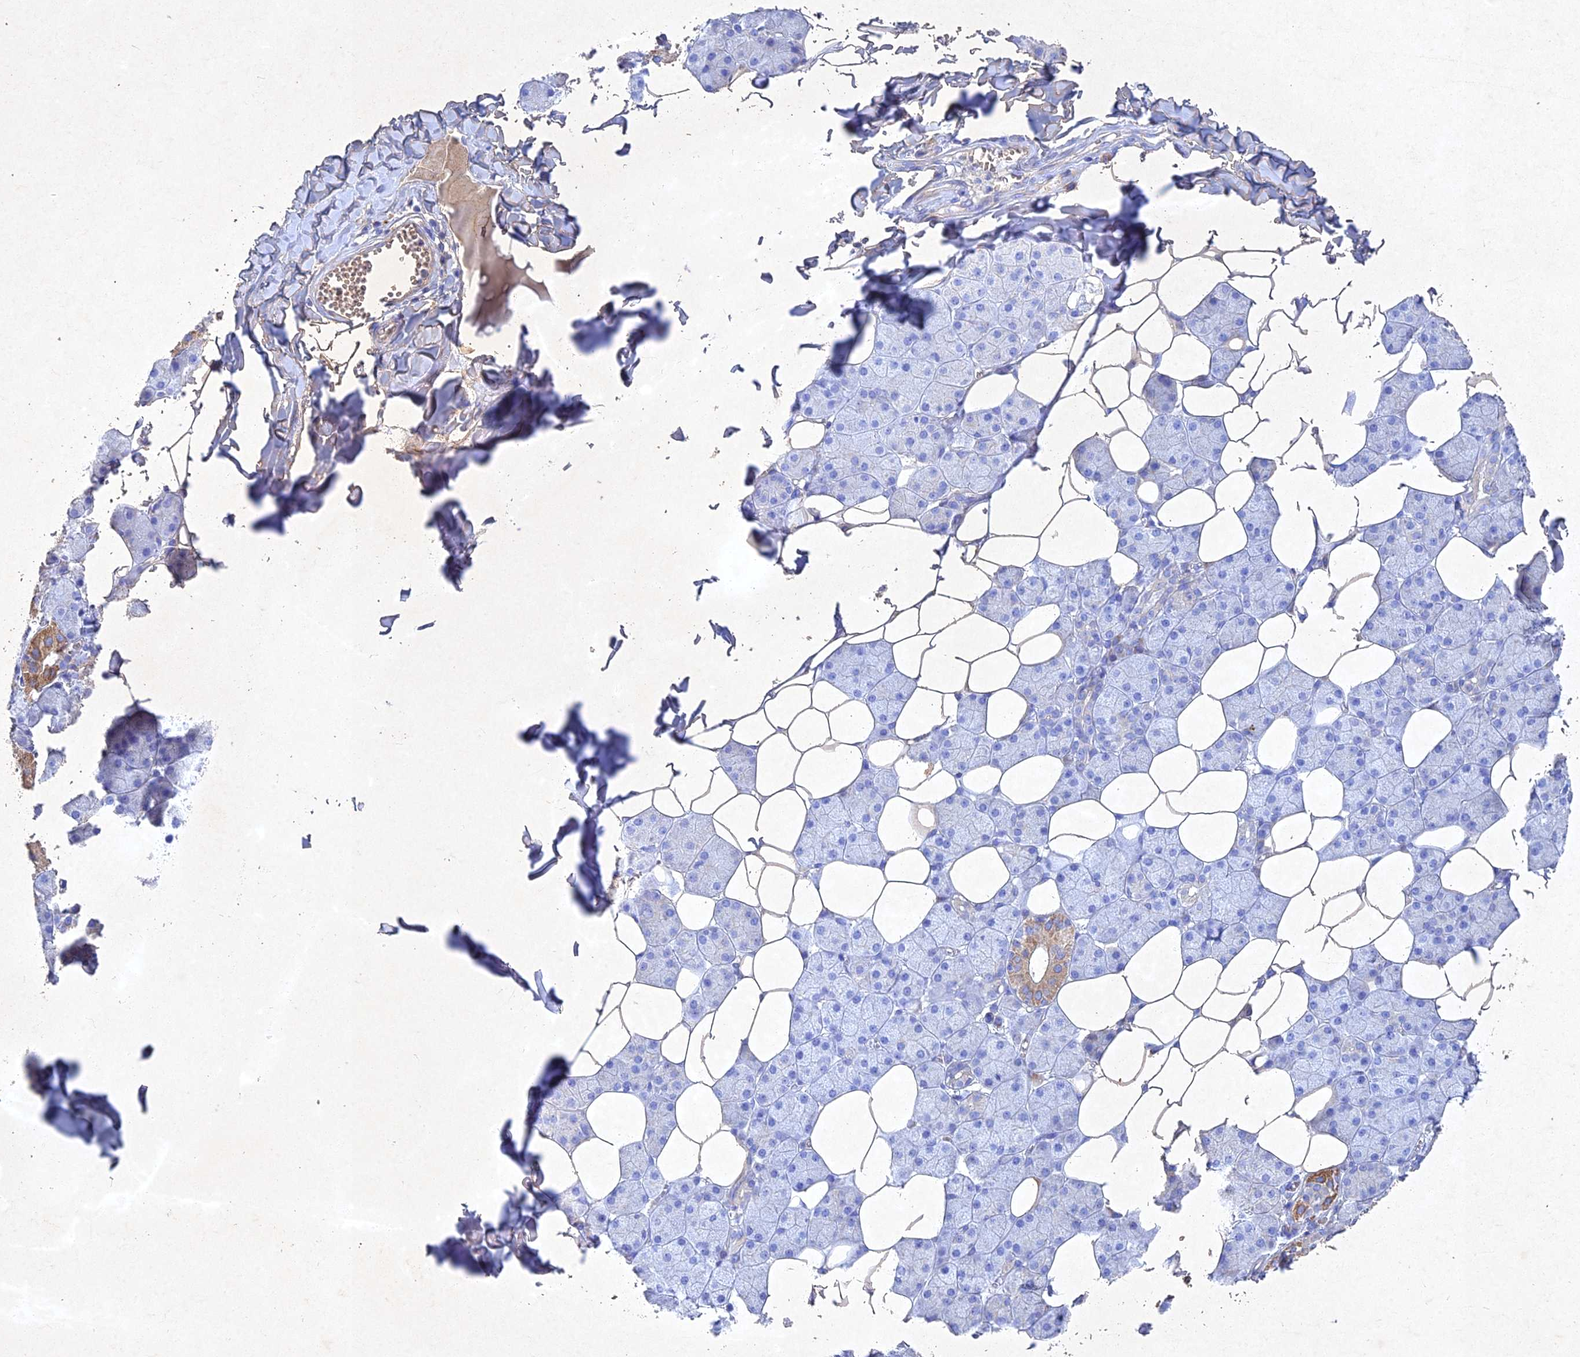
{"staining": {"intensity": "strong", "quantity": "<25%", "location": "cytoplasmic/membranous"}, "tissue": "salivary gland", "cell_type": "Glandular cells", "image_type": "normal", "snomed": [{"axis": "morphology", "description": "Normal tissue, NOS"}, {"axis": "topography", "description": "Salivary gland"}], "caption": "A micrograph of human salivary gland stained for a protein demonstrates strong cytoplasmic/membranous brown staining in glandular cells. The staining was performed using DAB, with brown indicating positive protein expression. Nuclei are stained blue with hematoxylin.", "gene": "NDUFV1", "patient": {"sex": "female", "age": 33}}